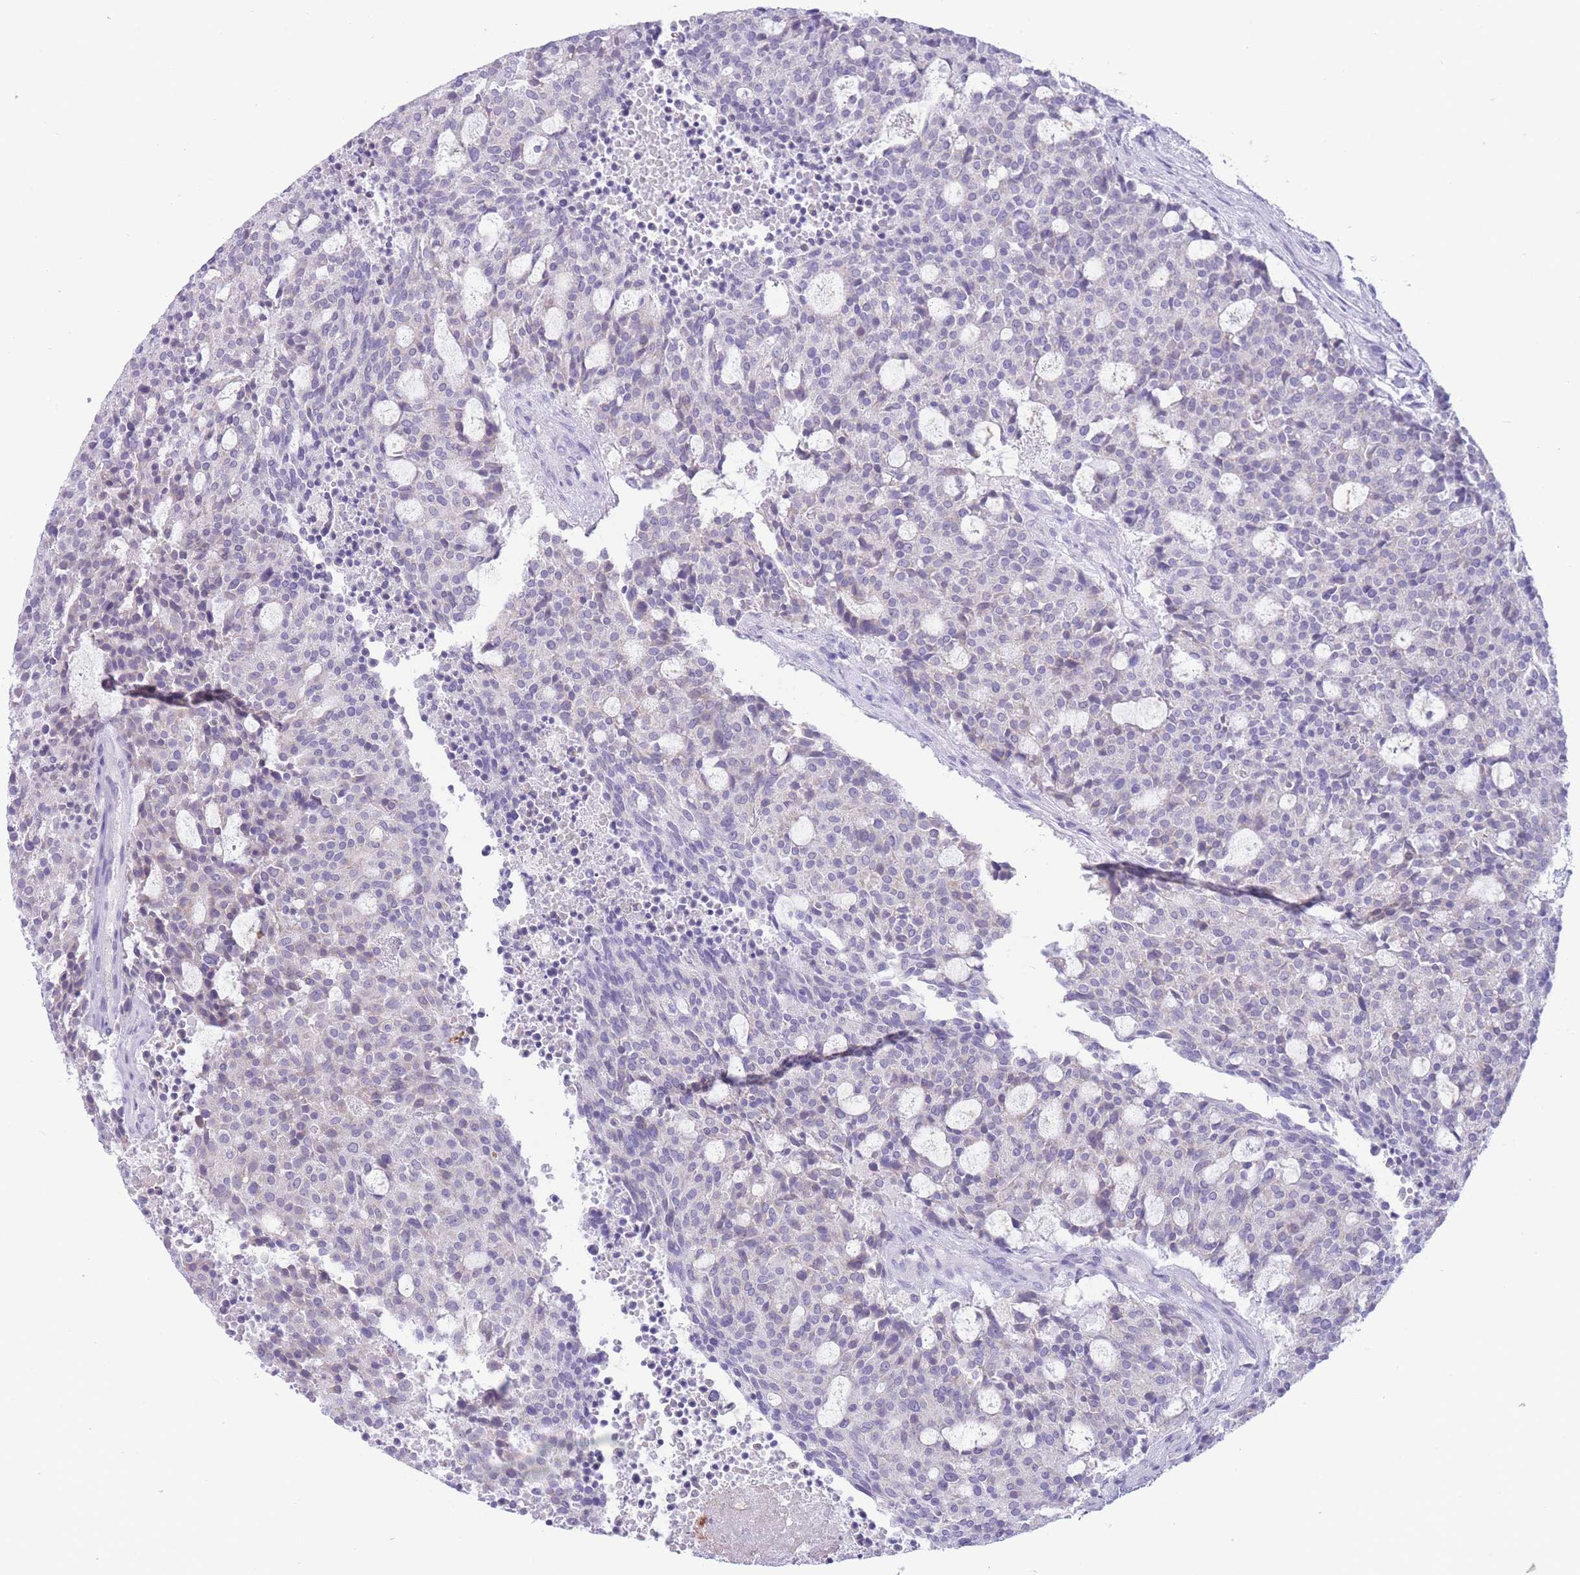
{"staining": {"intensity": "negative", "quantity": "none", "location": "none"}, "tissue": "carcinoid", "cell_type": "Tumor cells", "image_type": "cancer", "snomed": [{"axis": "morphology", "description": "Carcinoid, malignant, NOS"}, {"axis": "topography", "description": "Pancreas"}], "caption": "An image of carcinoid stained for a protein shows no brown staining in tumor cells.", "gene": "ASAP3", "patient": {"sex": "female", "age": 54}}